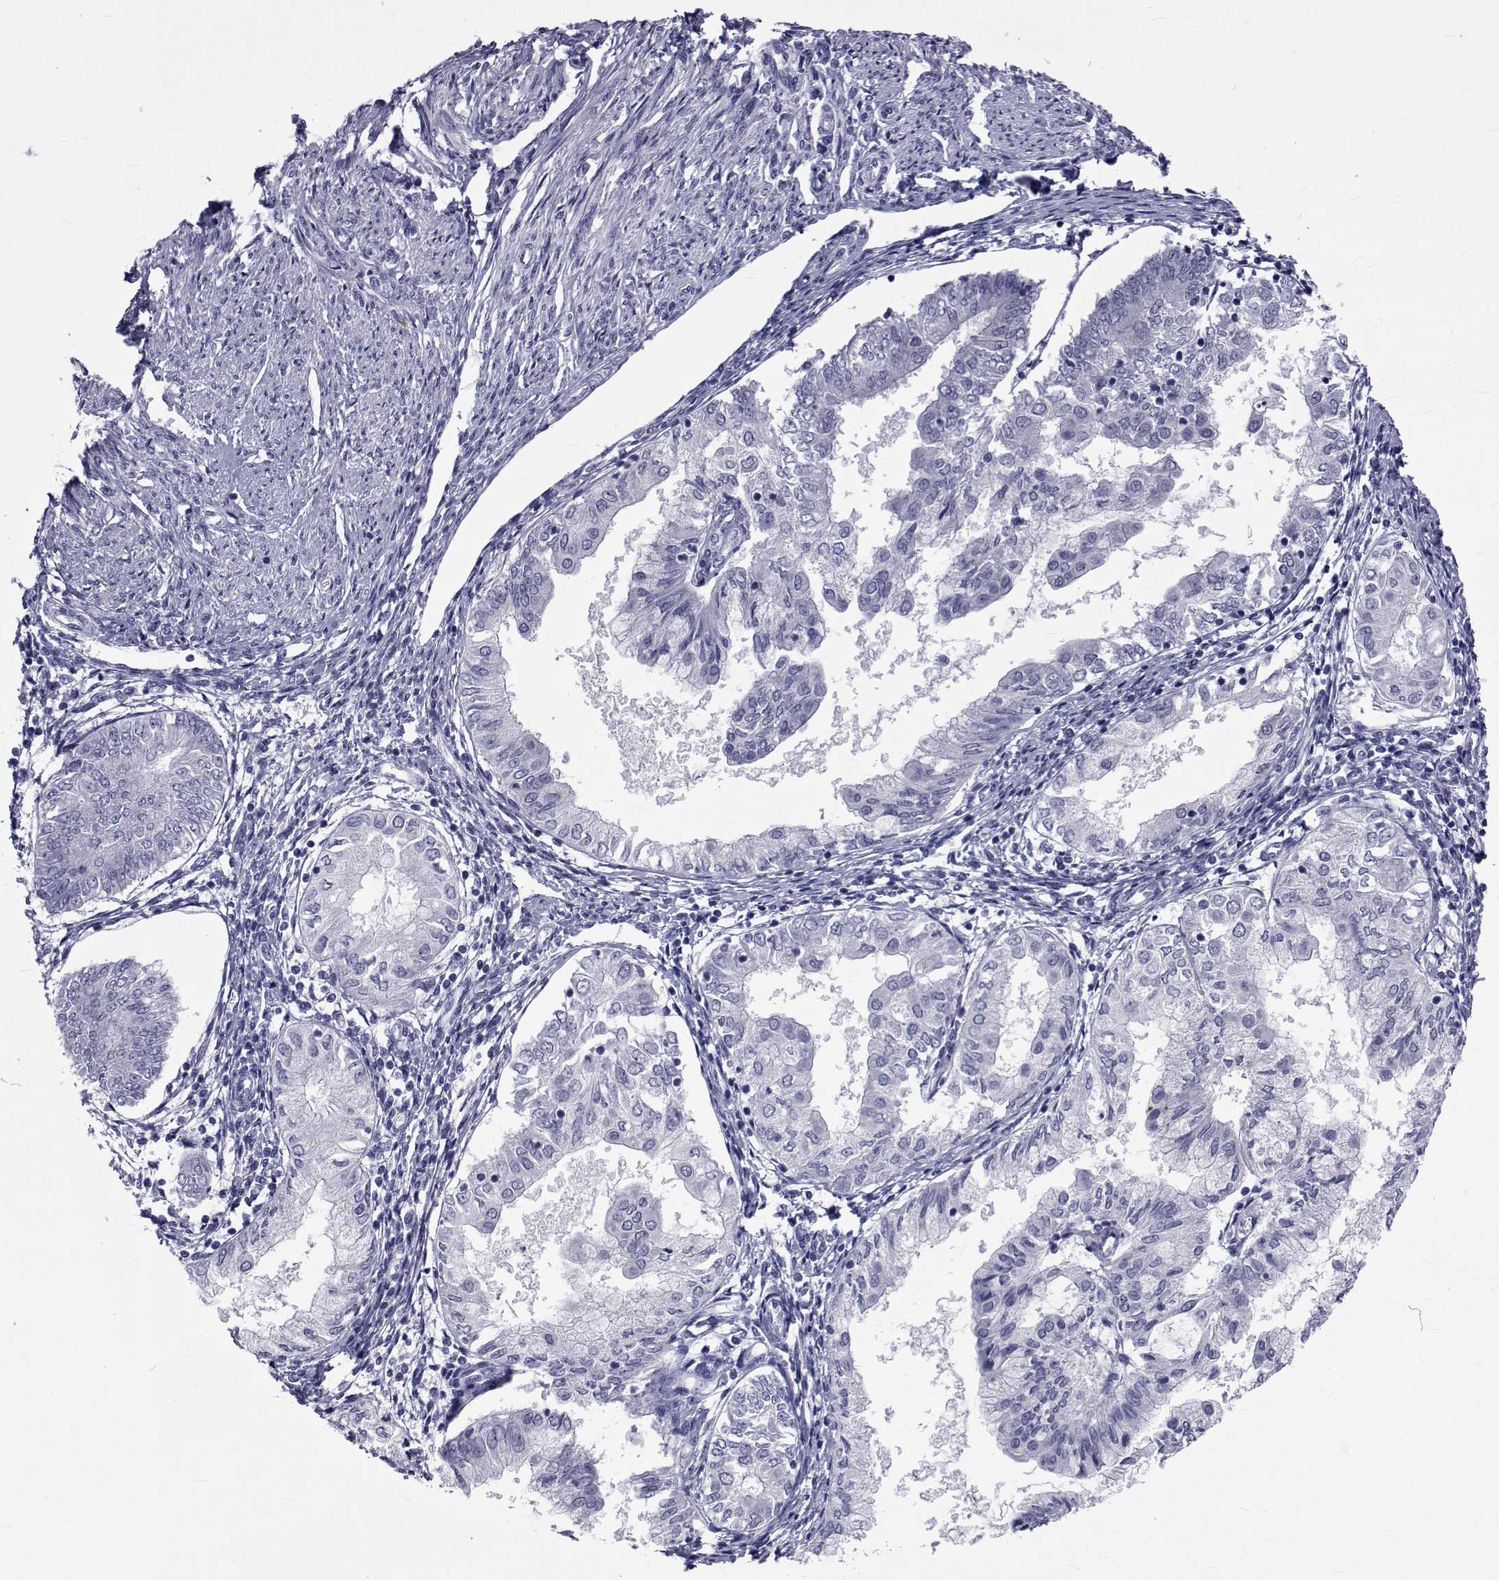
{"staining": {"intensity": "negative", "quantity": "none", "location": "none"}, "tissue": "endometrial cancer", "cell_type": "Tumor cells", "image_type": "cancer", "snomed": [{"axis": "morphology", "description": "Adenocarcinoma, NOS"}, {"axis": "topography", "description": "Endometrium"}], "caption": "Endometrial adenocarcinoma was stained to show a protein in brown. There is no significant positivity in tumor cells. Nuclei are stained in blue.", "gene": "GKAP1", "patient": {"sex": "female", "age": 68}}